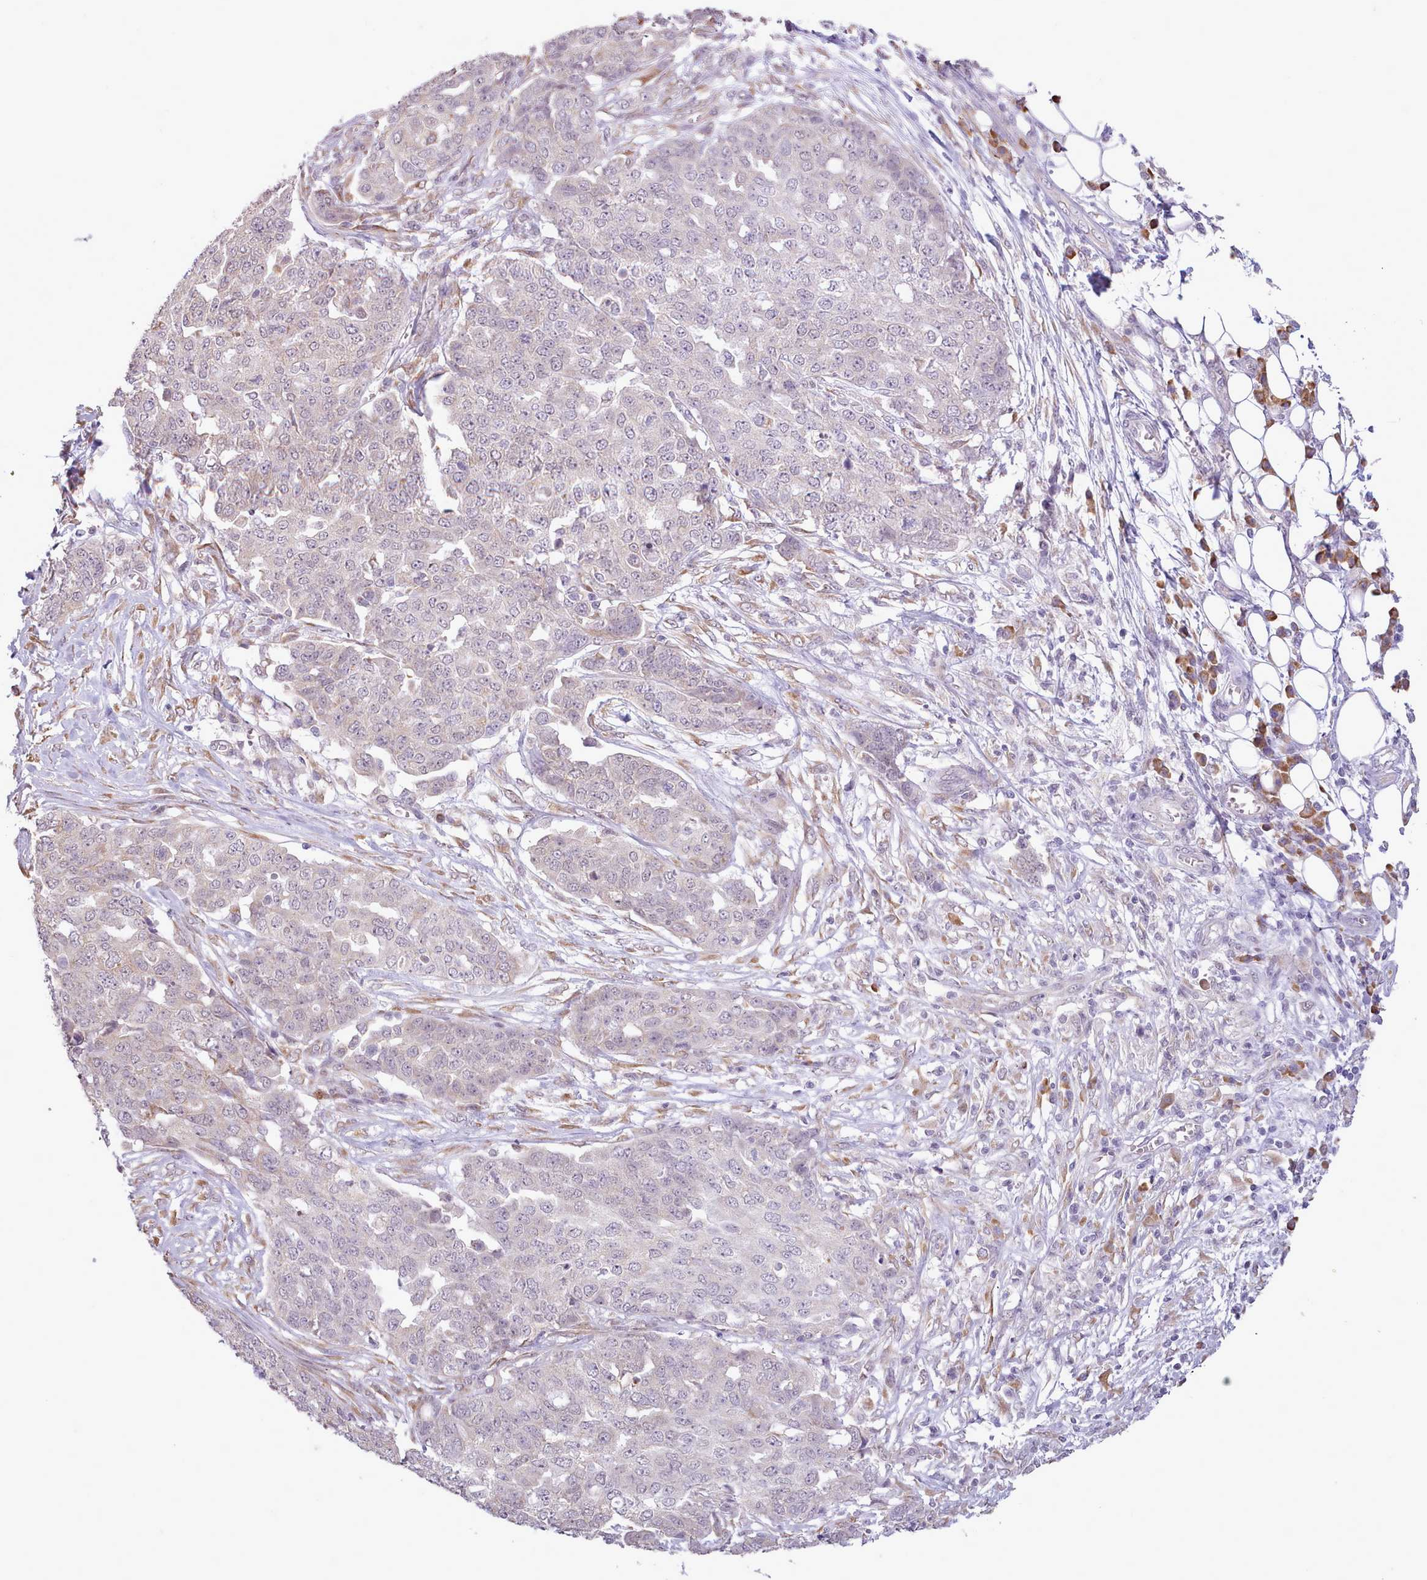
{"staining": {"intensity": "negative", "quantity": "none", "location": "none"}, "tissue": "ovarian cancer", "cell_type": "Tumor cells", "image_type": "cancer", "snomed": [{"axis": "morphology", "description": "Cystadenocarcinoma, serous, NOS"}, {"axis": "topography", "description": "Soft tissue"}, {"axis": "topography", "description": "Ovary"}], "caption": "Human ovarian cancer stained for a protein using immunohistochemistry demonstrates no expression in tumor cells.", "gene": "SEC61B", "patient": {"sex": "female", "age": 57}}